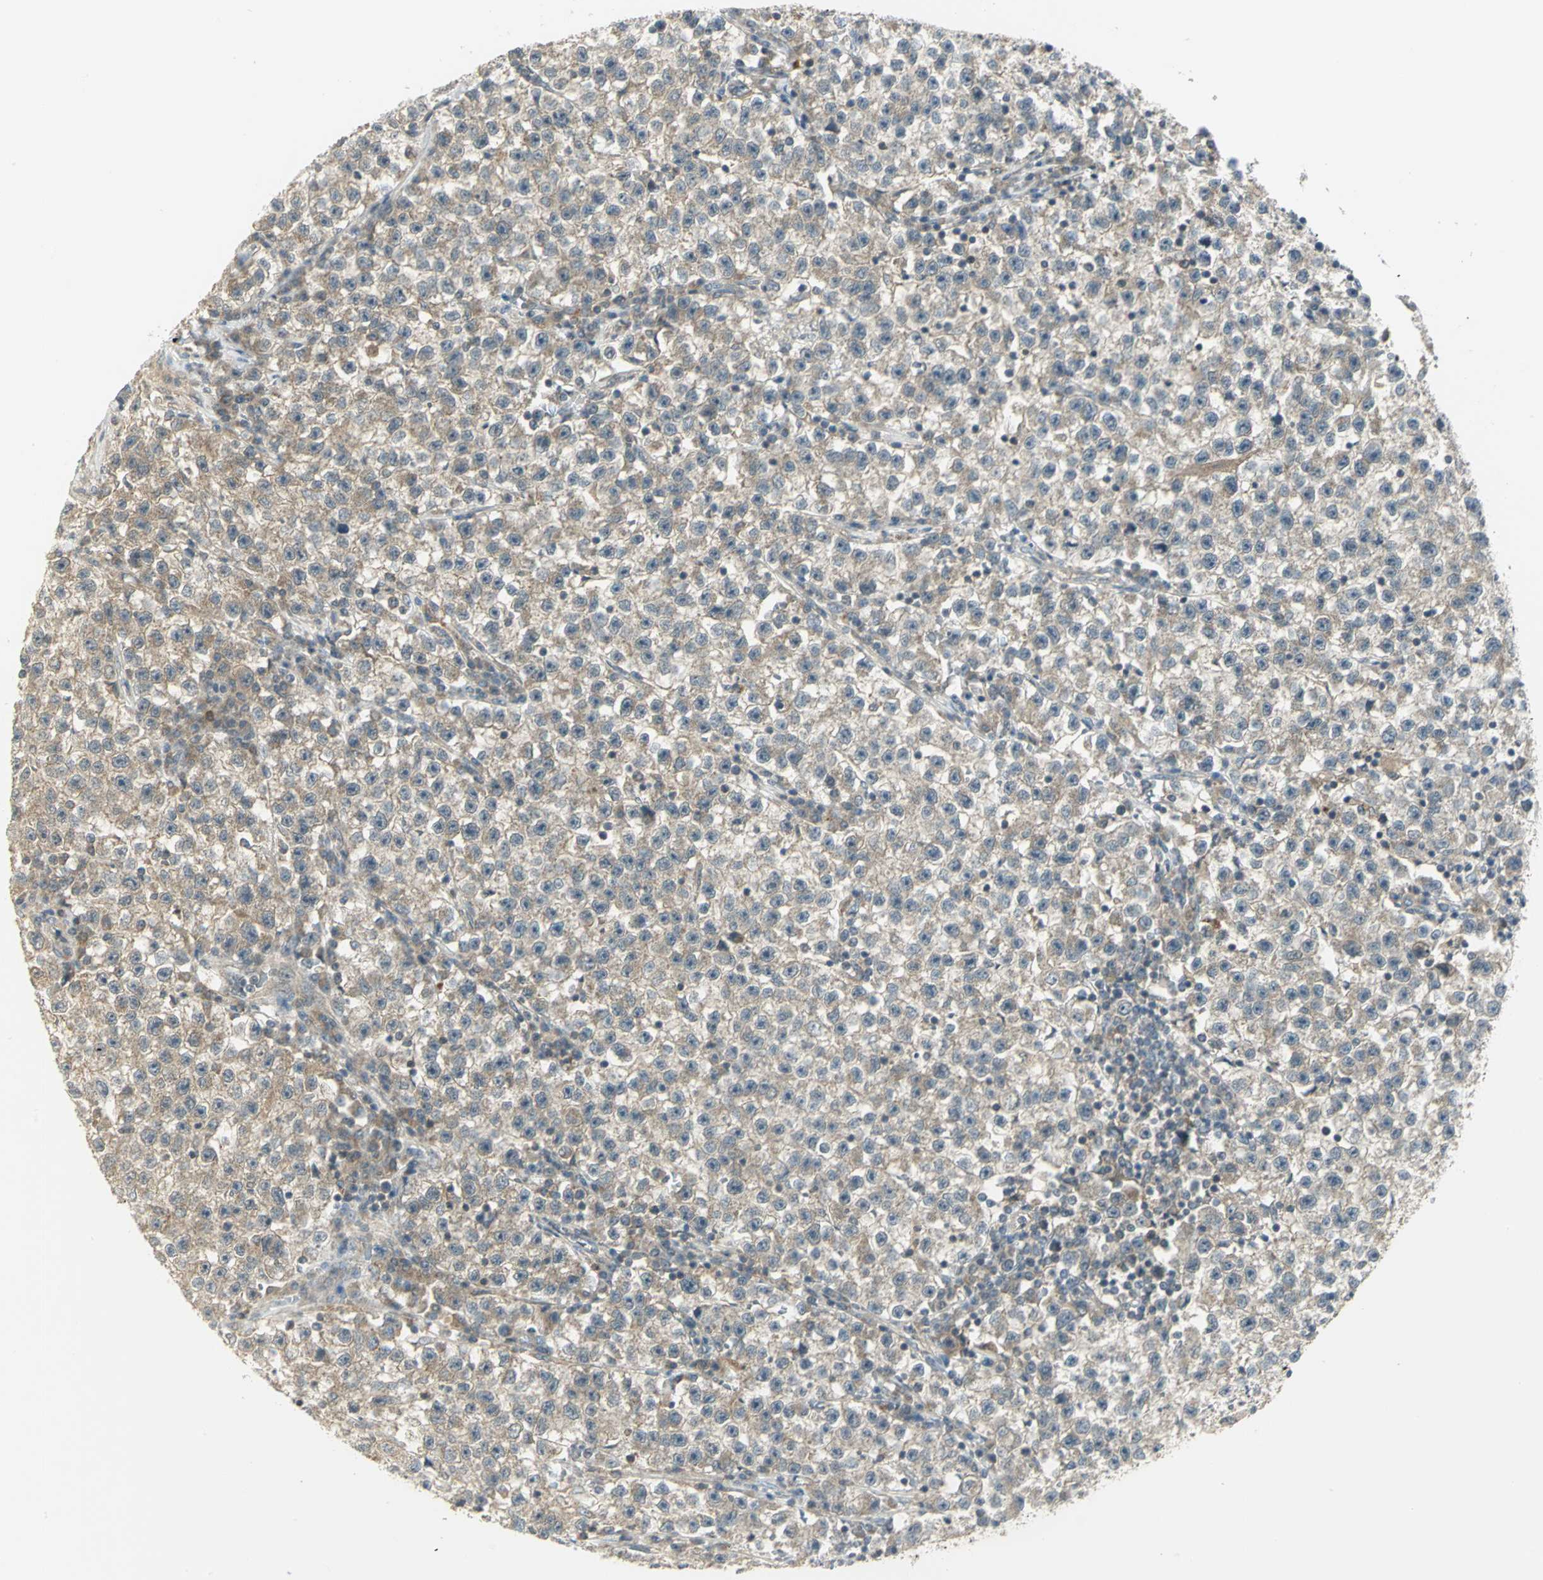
{"staining": {"intensity": "weak", "quantity": ">75%", "location": "cytoplasmic/membranous"}, "tissue": "testis cancer", "cell_type": "Tumor cells", "image_type": "cancer", "snomed": [{"axis": "morphology", "description": "Seminoma, NOS"}, {"axis": "topography", "description": "Testis"}], "caption": "Weak cytoplasmic/membranous staining is appreciated in approximately >75% of tumor cells in testis cancer.", "gene": "MAPK8IP3", "patient": {"sex": "male", "age": 22}}